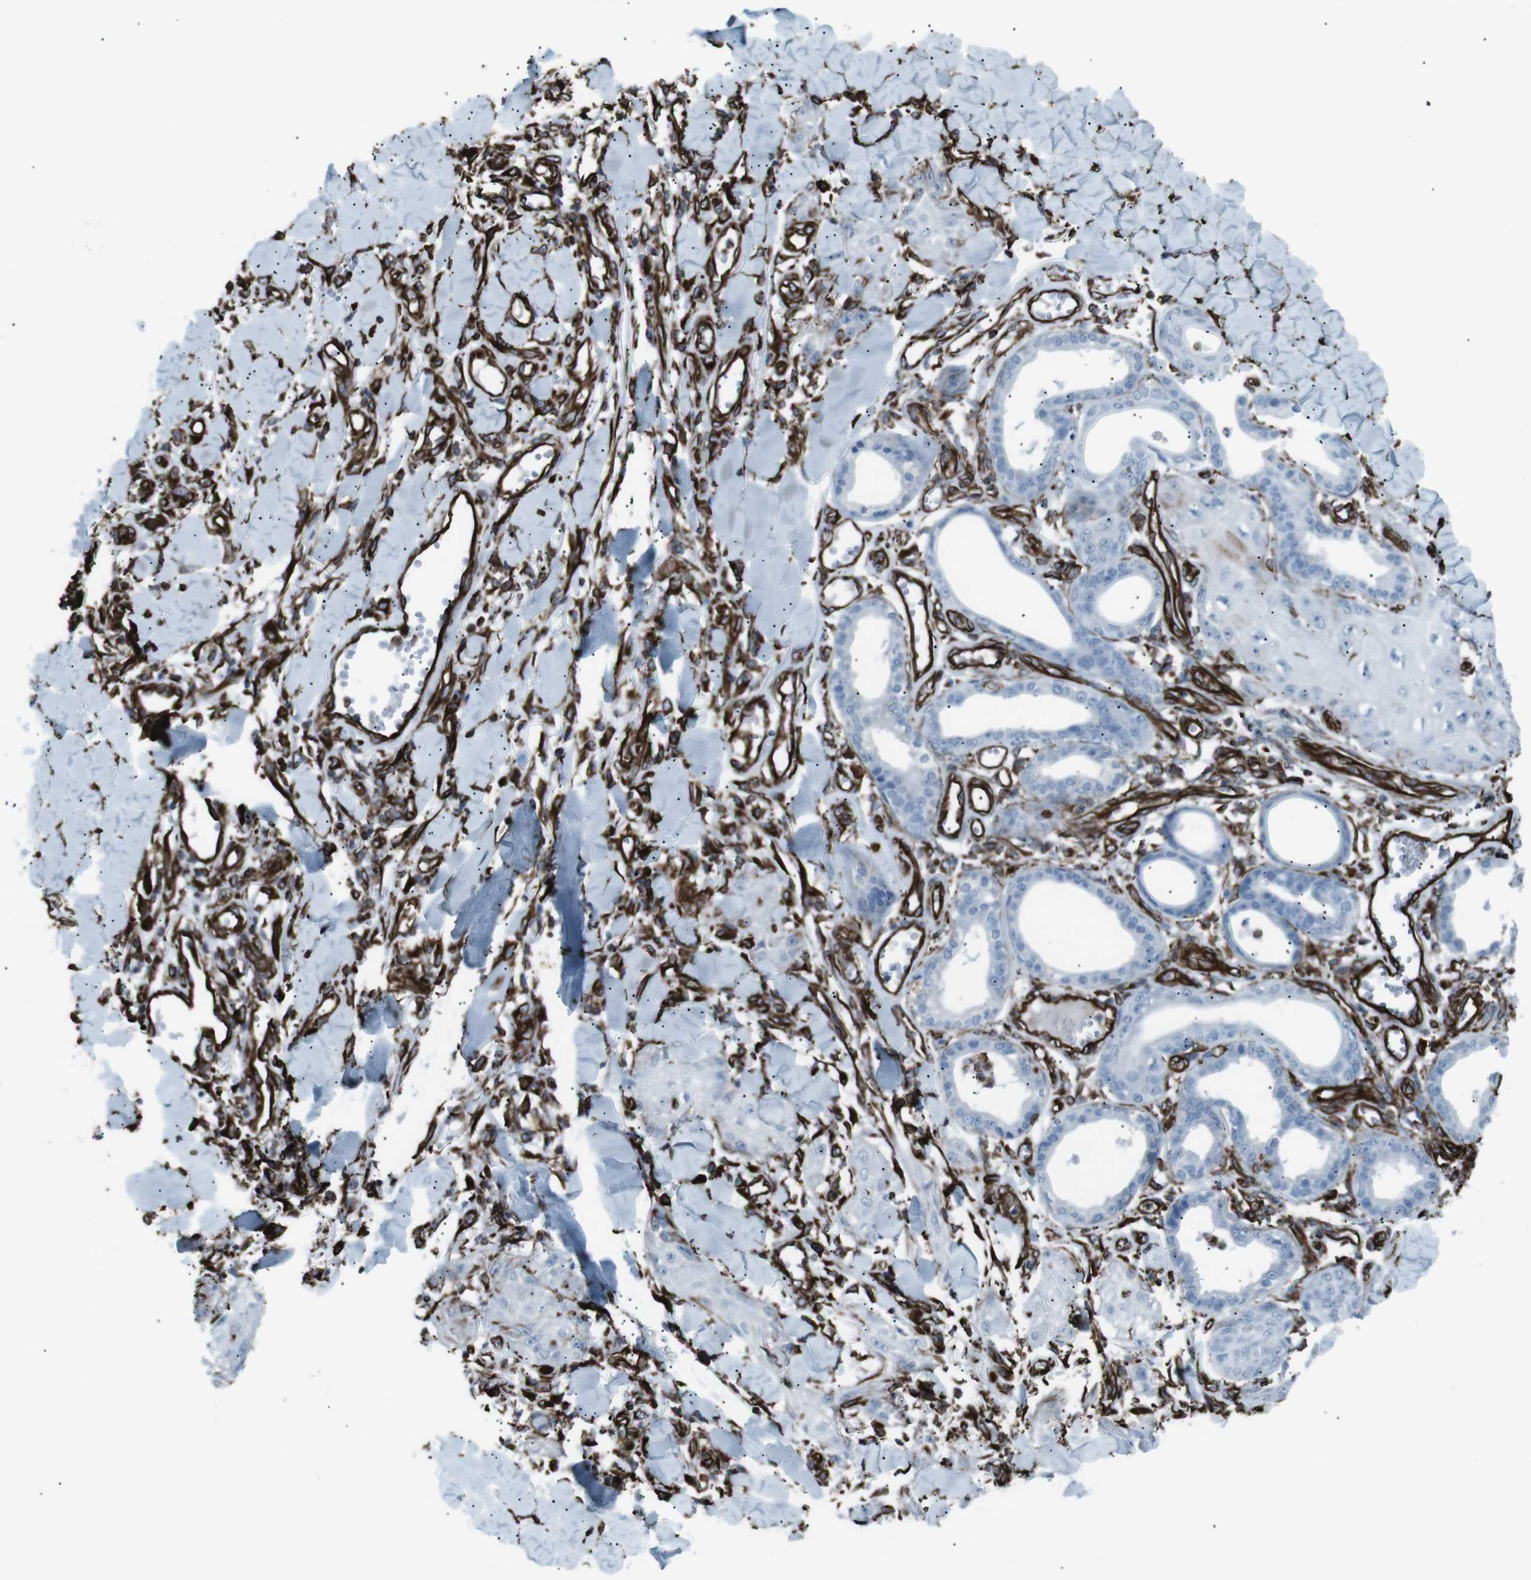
{"staining": {"intensity": "negative", "quantity": "none", "location": "none"}, "tissue": "skin cancer", "cell_type": "Tumor cells", "image_type": "cancer", "snomed": [{"axis": "morphology", "description": "Squamous cell carcinoma, NOS"}, {"axis": "topography", "description": "Skin"}], "caption": "Immunohistochemical staining of skin cancer (squamous cell carcinoma) exhibits no significant positivity in tumor cells.", "gene": "ZDHHC6", "patient": {"sex": "male", "age": 74}}